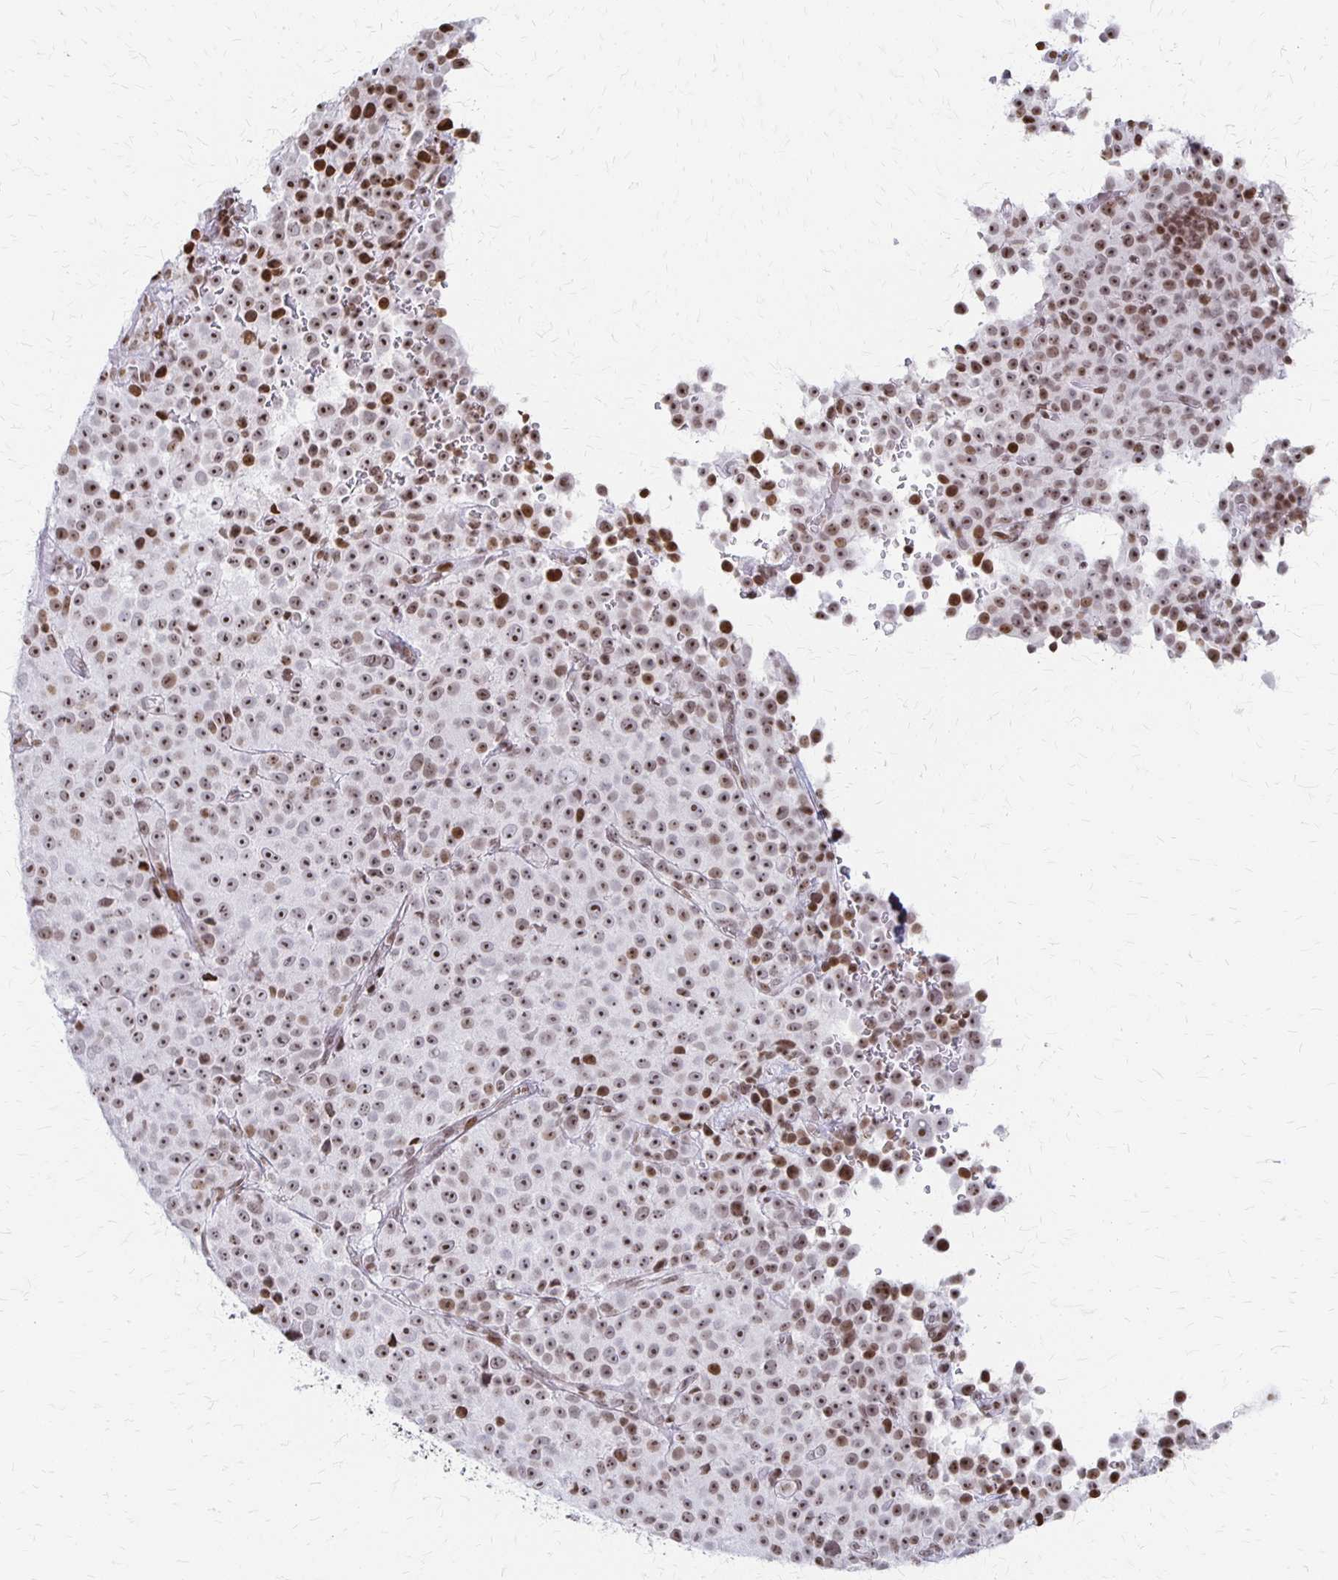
{"staining": {"intensity": "moderate", "quantity": ">75%", "location": "nuclear"}, "tissue": "melanoma", "cell_type": "Tumor cells", "image_type": "cancer", "snomed": [{"axis": "morphology", "description": "Malignant melanoma, Metastatic site"}, {"axis": "topography", "description": "Skin"}, {"axis": "topography", "description": "Lymph node"}], "caption": "IHC of melanoma demonstrates medium levels of moderate nuclear staining in approximately >75% of tumor cells. (DAB (3,3'-diaminobenzidine) IHC, brown staining for protein, blue staining for nuclei).", "gene": "ZNF280C", "patient": {"sex": "male", "age": 66}}